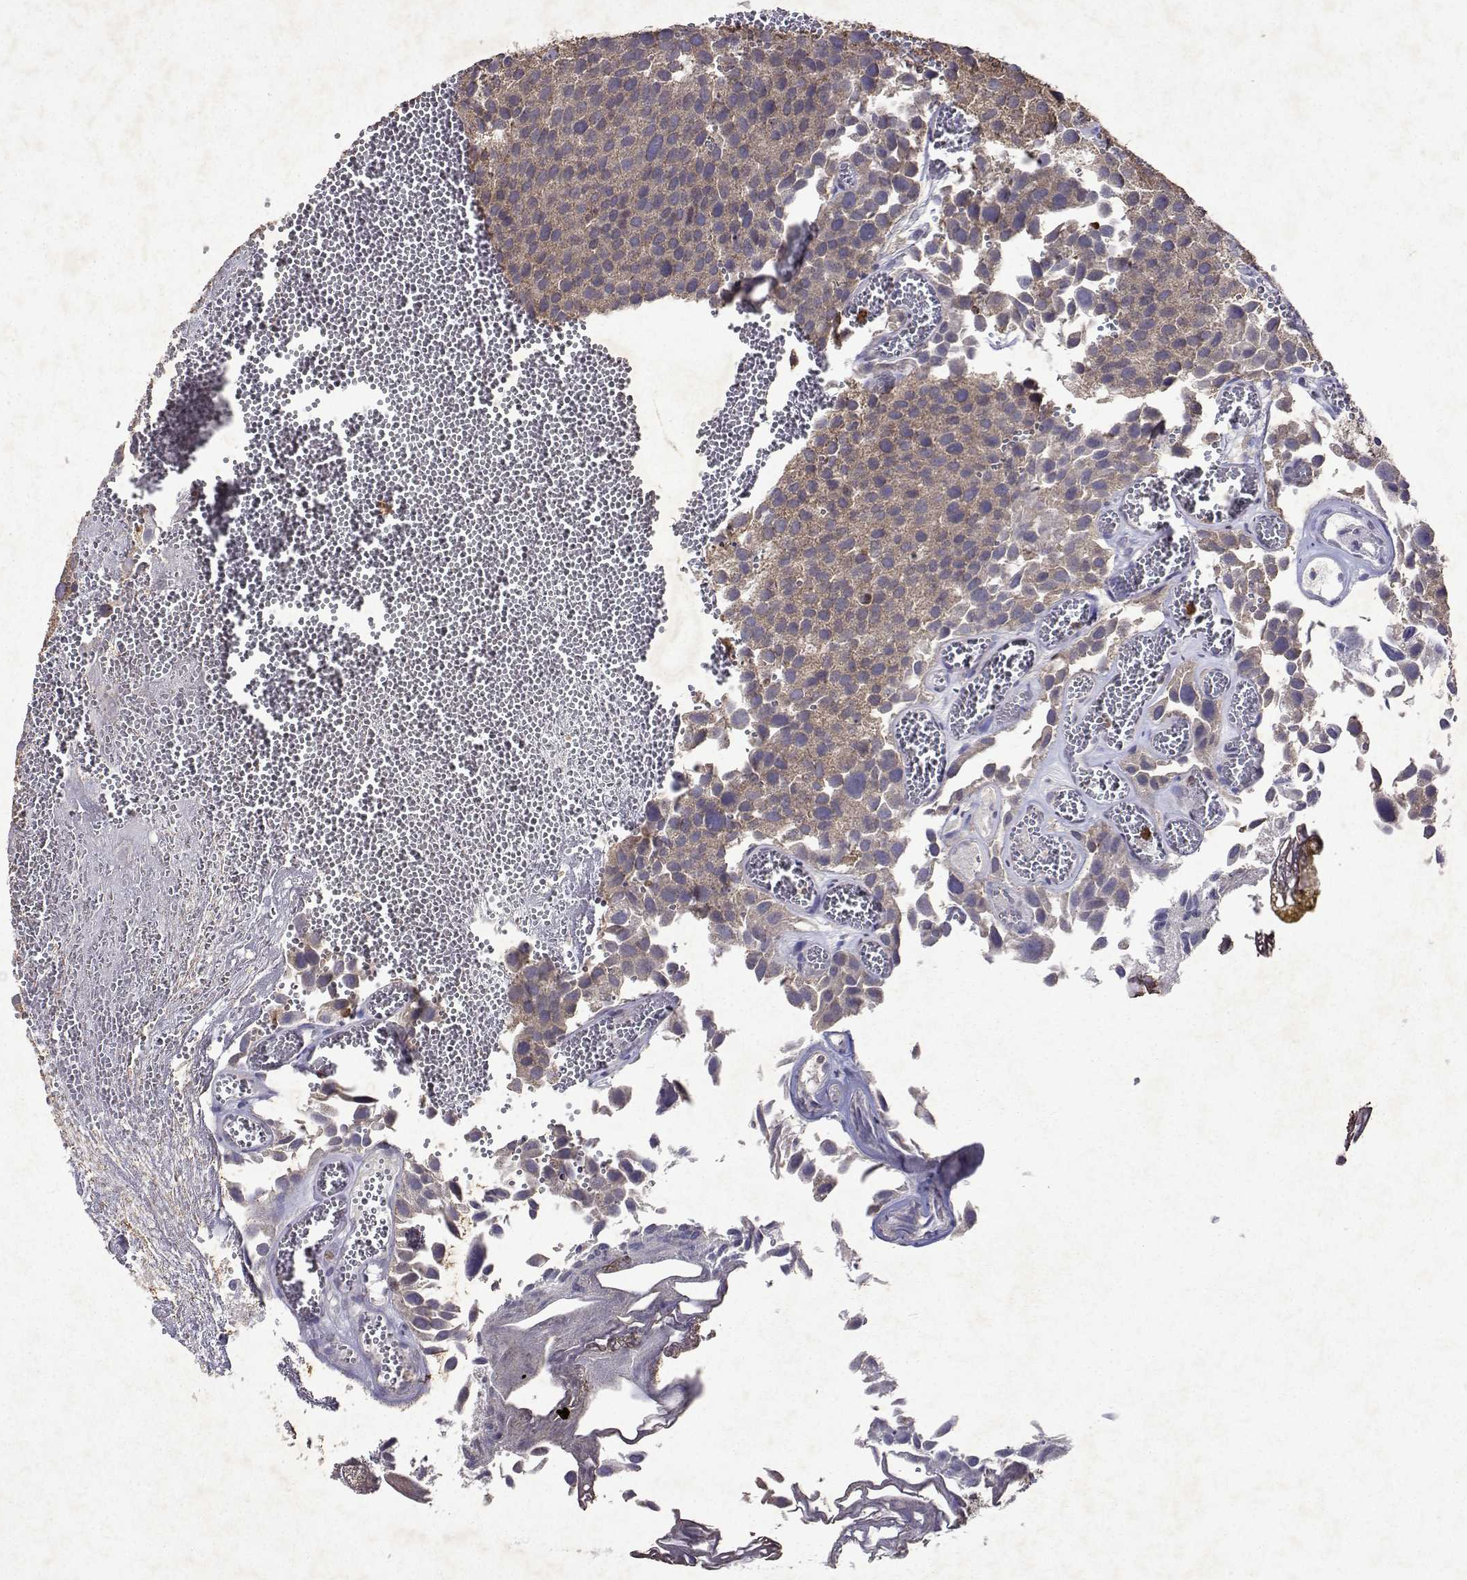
{"staining": {"intensity": "weak", "quantity": ">75%", "location": "cytoplasmic/membranous"}, "tissue": "urothelial cancer", "cell_type": "Tumor cells", "image_type": "cancer", "snomed": [{"axis": "morphology", "description": "Urothelial carcinoma, Low grade"}, {"axis": "topography", "description": "Urinary bladder"}], "caption": "Protein staining of urothelial cancer tissue displays weak cytoplasmic/membranous staining in approximately >75% of tumor cells. (DAB (3,3'-diaminobenzidine) IHC, brown staining for protein, blue staining for nuclei).", "gene": "APAF1", "patient": {"sex": "female", "age": 69}}